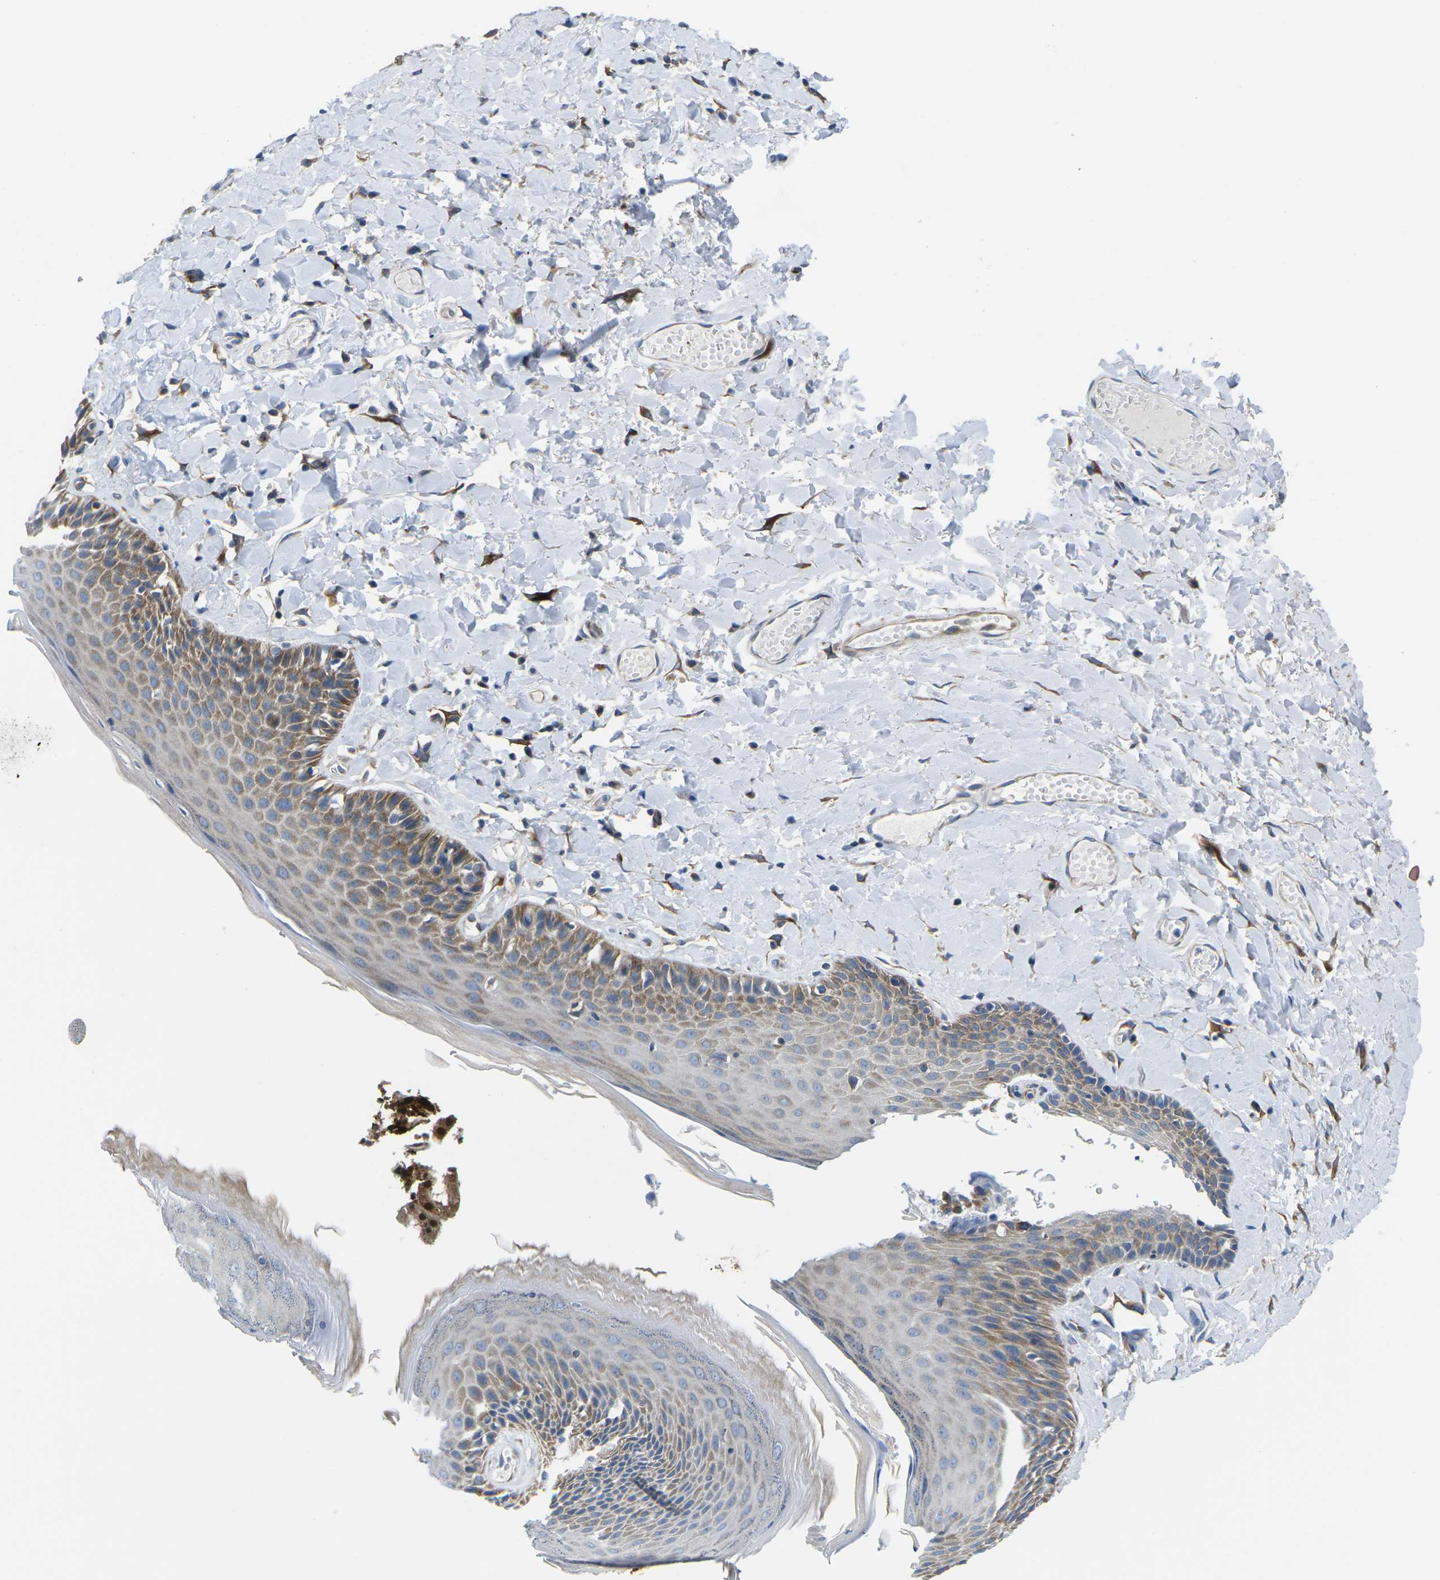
{"staining": {"intensity": "moderate", "quantity": ">75%", "location": "cytoplasmic/membranous"}, "tissue": "skin", "cell_type": "Epidermal cells", "image_type": "normal", "snomed": [{"axis": "morphology", "description": "Normal tissue, NOS"}, {"axis": "topography", "description": "Anal"}], "caption": "Skin stained with immunohistochemistry (IHC) reveals moderate cytoplasmic/membranous positivity in approximately >75% of epidermal cells.", "gene": "TMEFF2", "patient": {"sex": "male", "age": 69}}